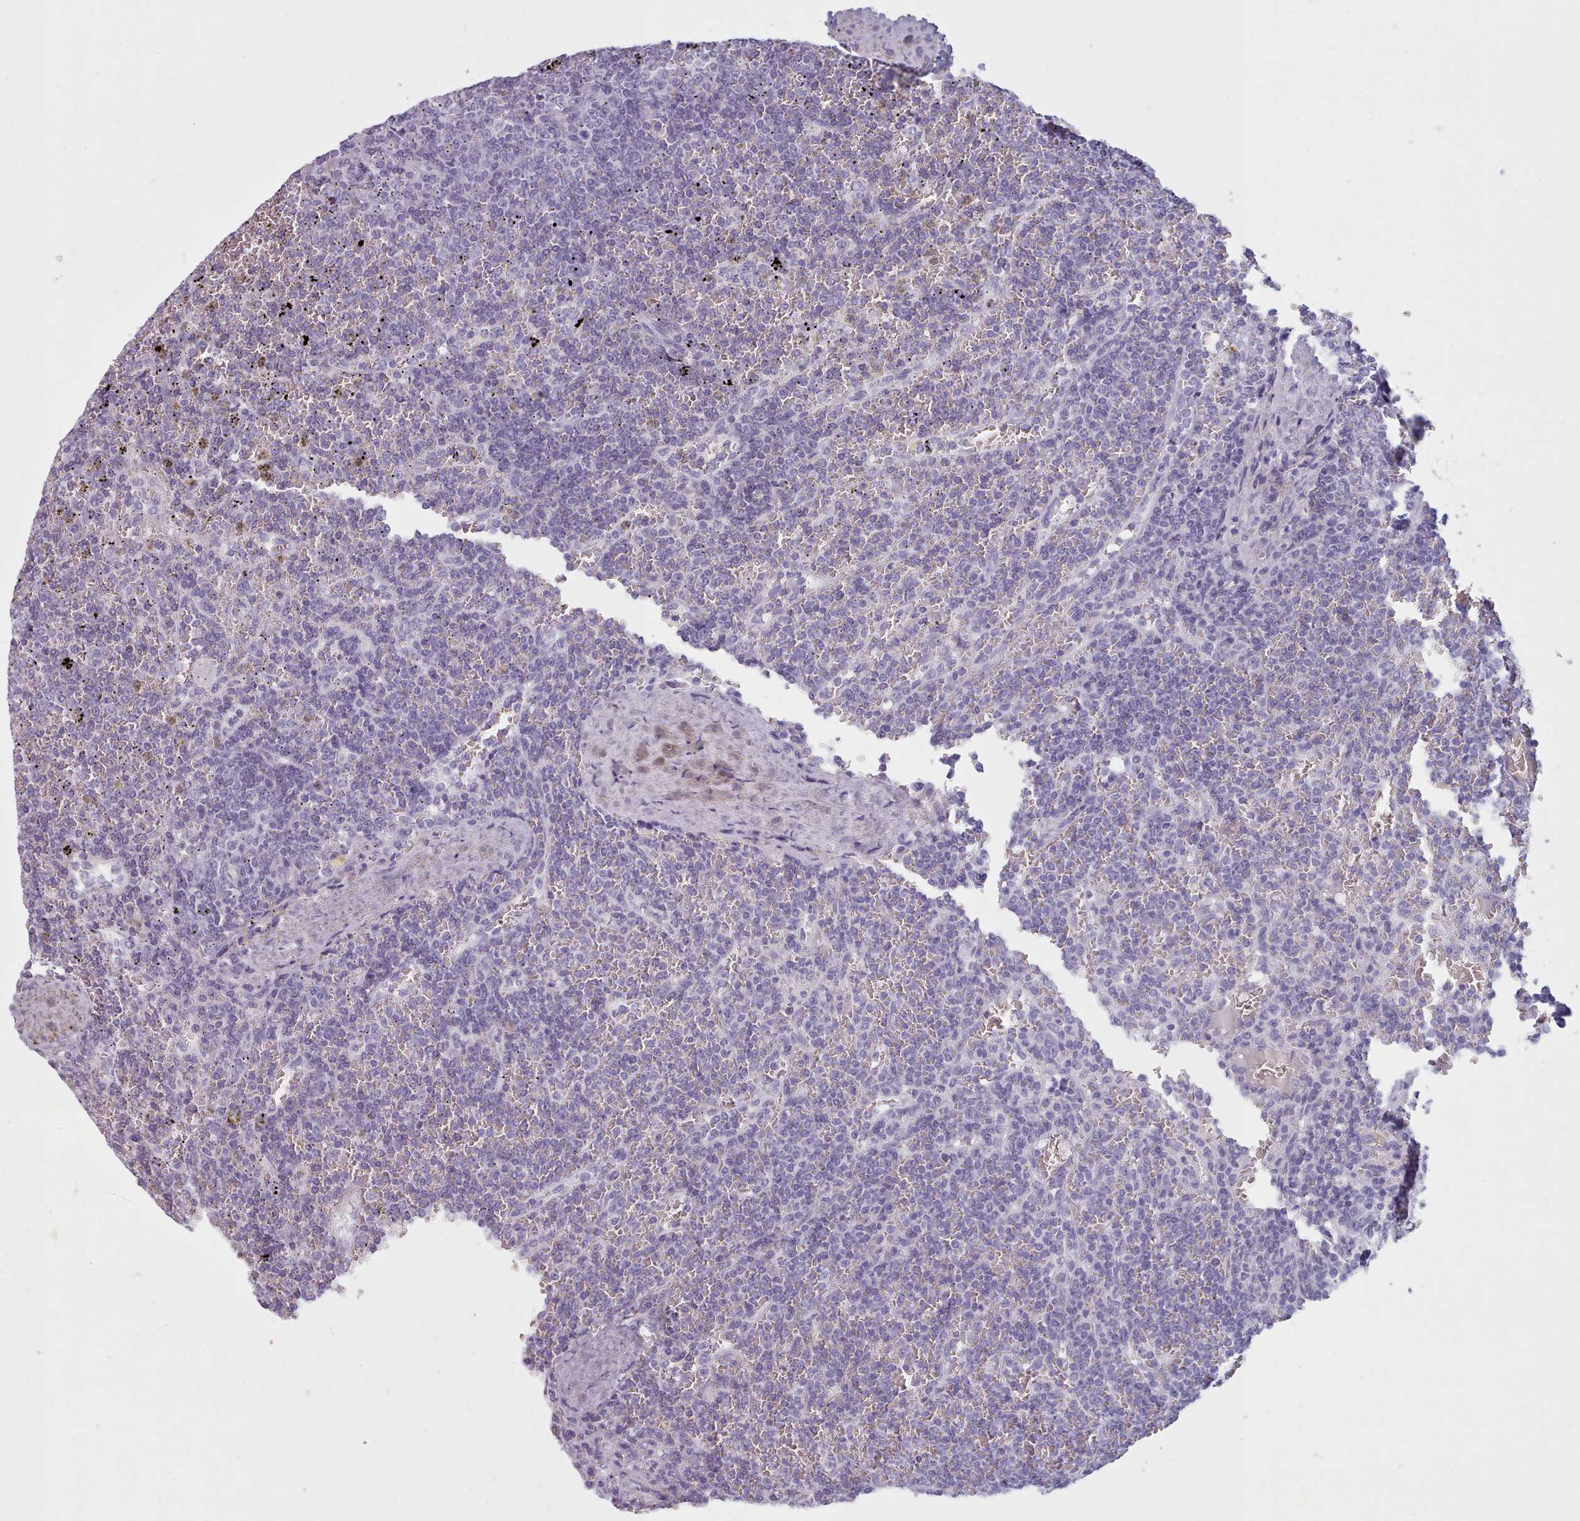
{"staining": {"intensity": "negative", "quantity": "none", "location": "none"}, "tissue": "lymphoma", "cell_type": "Tumor cells", "image_type": "cancer", "snomed": [{"axis": "morphology", "description": "Malignant lymphoma, non-Hodgkin's type, Low grade"}, {"axis": "topography", "description": "Spleen"}], "caption": "A micrograph of malignant lymphoma, non-Hodgkin's type (low-grade) stained for a protein shows no brown staining in tumor cells.", "gene": "ZNF43", "patient": {"sex": "female", "age": 19}}